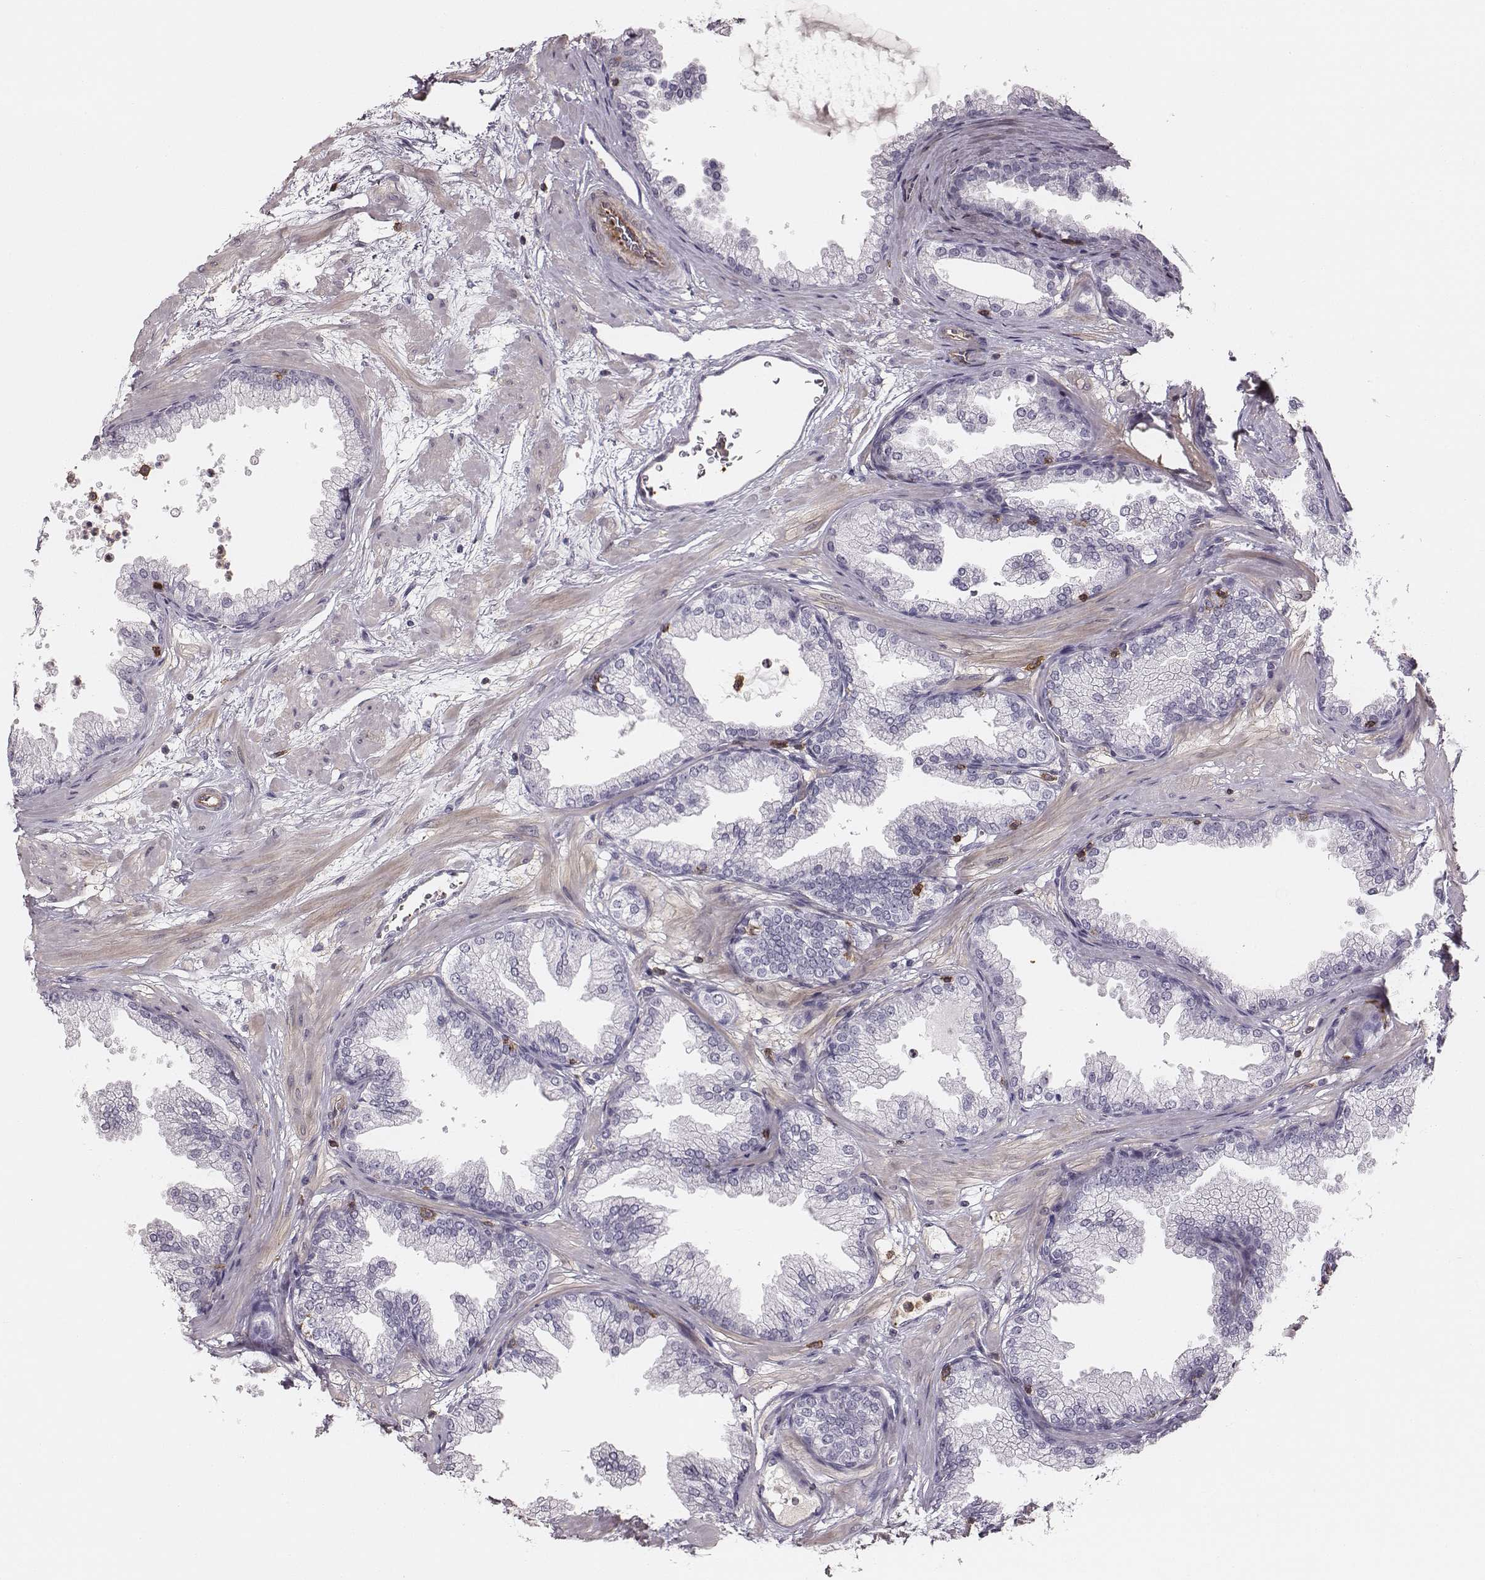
{"staining": {"intensity": "negative", "quantity": "none", "location": "none"}, "tissue": "prostate", "cell_type": "Glandular cells", "image_type": "normal", "snomed": [{"axis": "morphology", "description": "Normal tissue, NOS"}, {"axis": "topography", "description": "Prostate"}], "caption": "The immunohistochemistry photomicrograph has no significant staining in glandular cells of prostate.", "gene": "ZYX", "patient": {"sex": "male", "age": 37}}